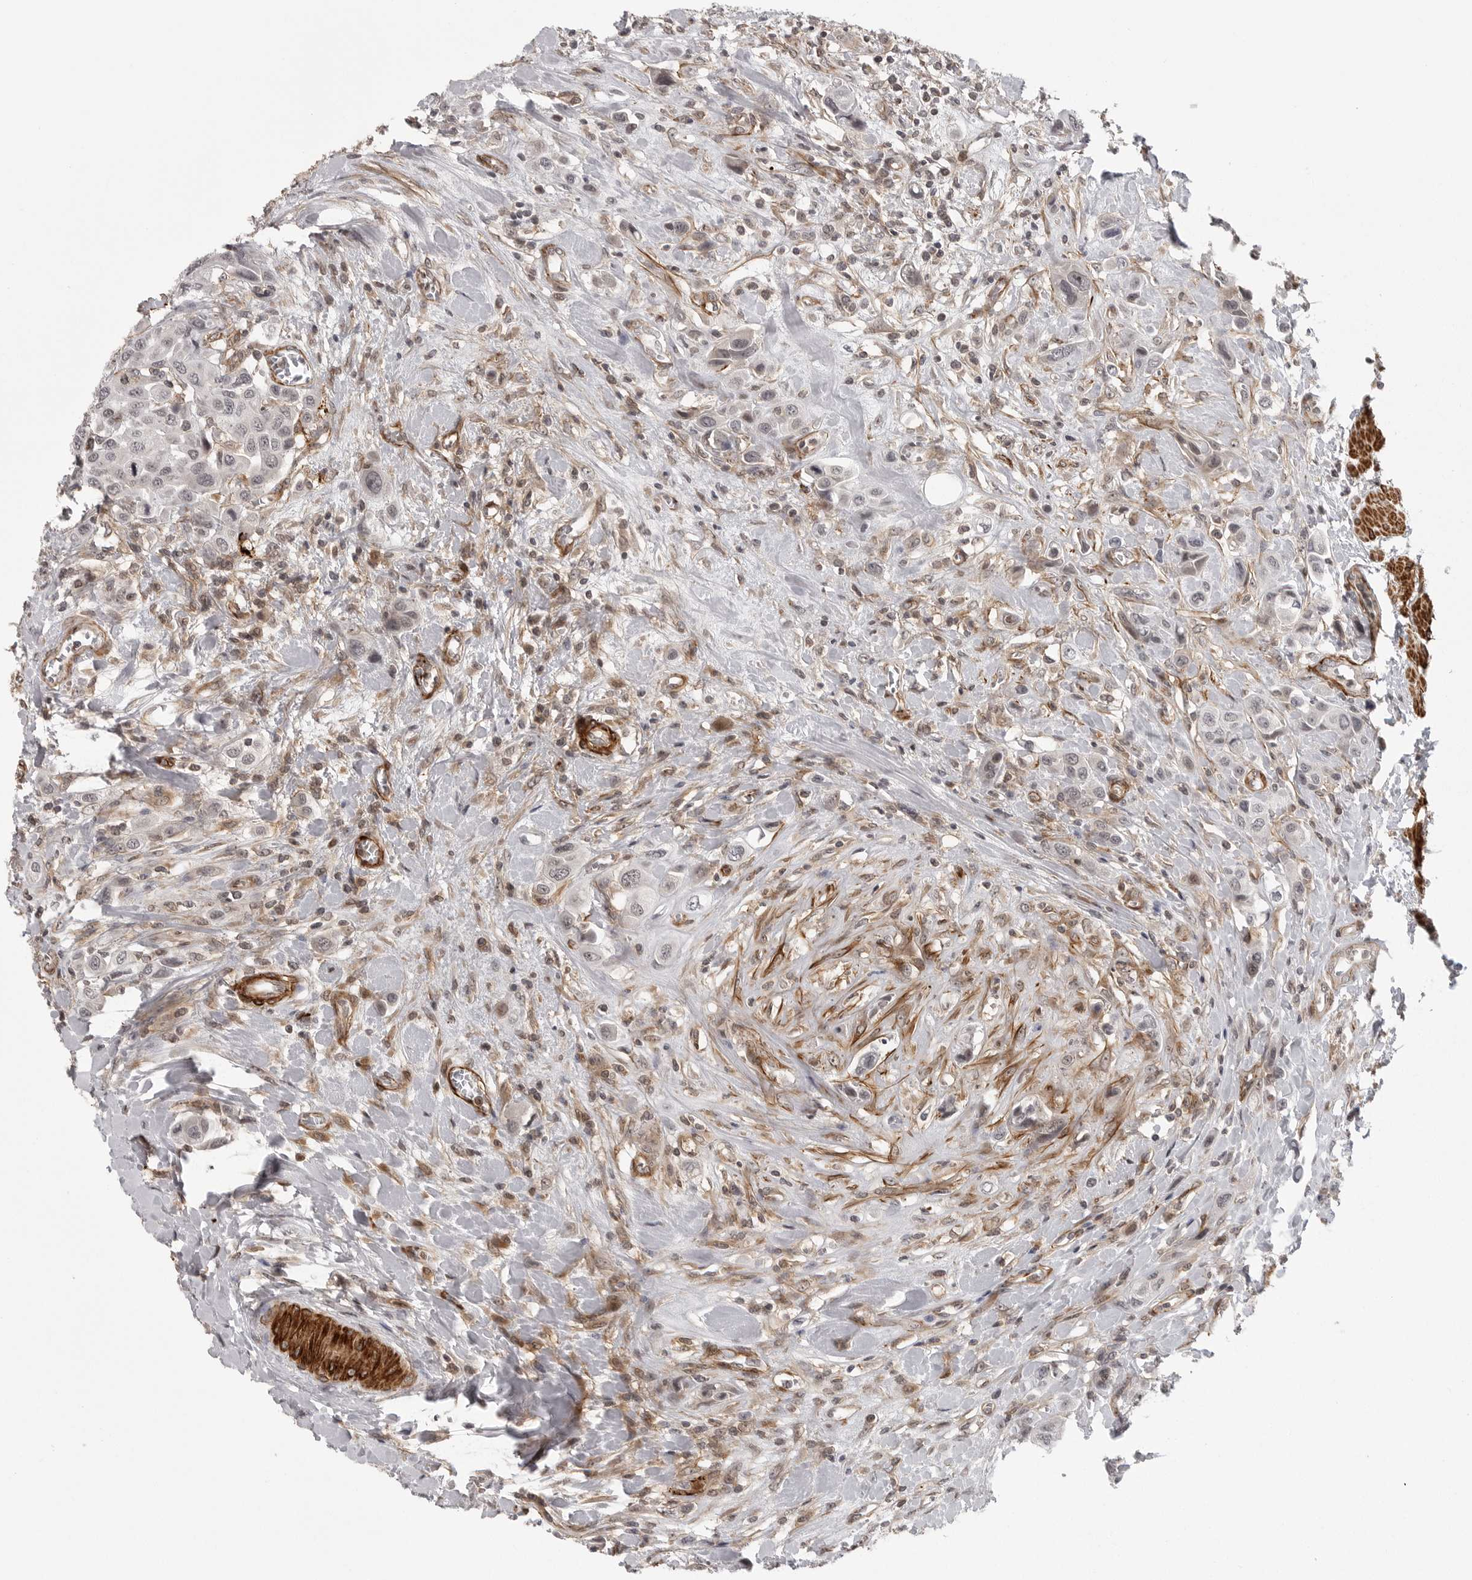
{"staining": {"intensity": "negative", "quantity": "none", "location": "none"}, "tissue": "urothelial cancer", "cell_type": "Tumor cells", "image_type": "cancer", "snomed": [{"axis": "morphology", "description": "Urothelial carcinoma, High grade"}, {"axis": "topography", "description": "Urinary bladder"}], "caption": "An image of urothelial cancer stained for a protein reveals no brown staining in tumor cells.", "gene": "TUT4", "patient": {"sex": "male", "age": 50}}